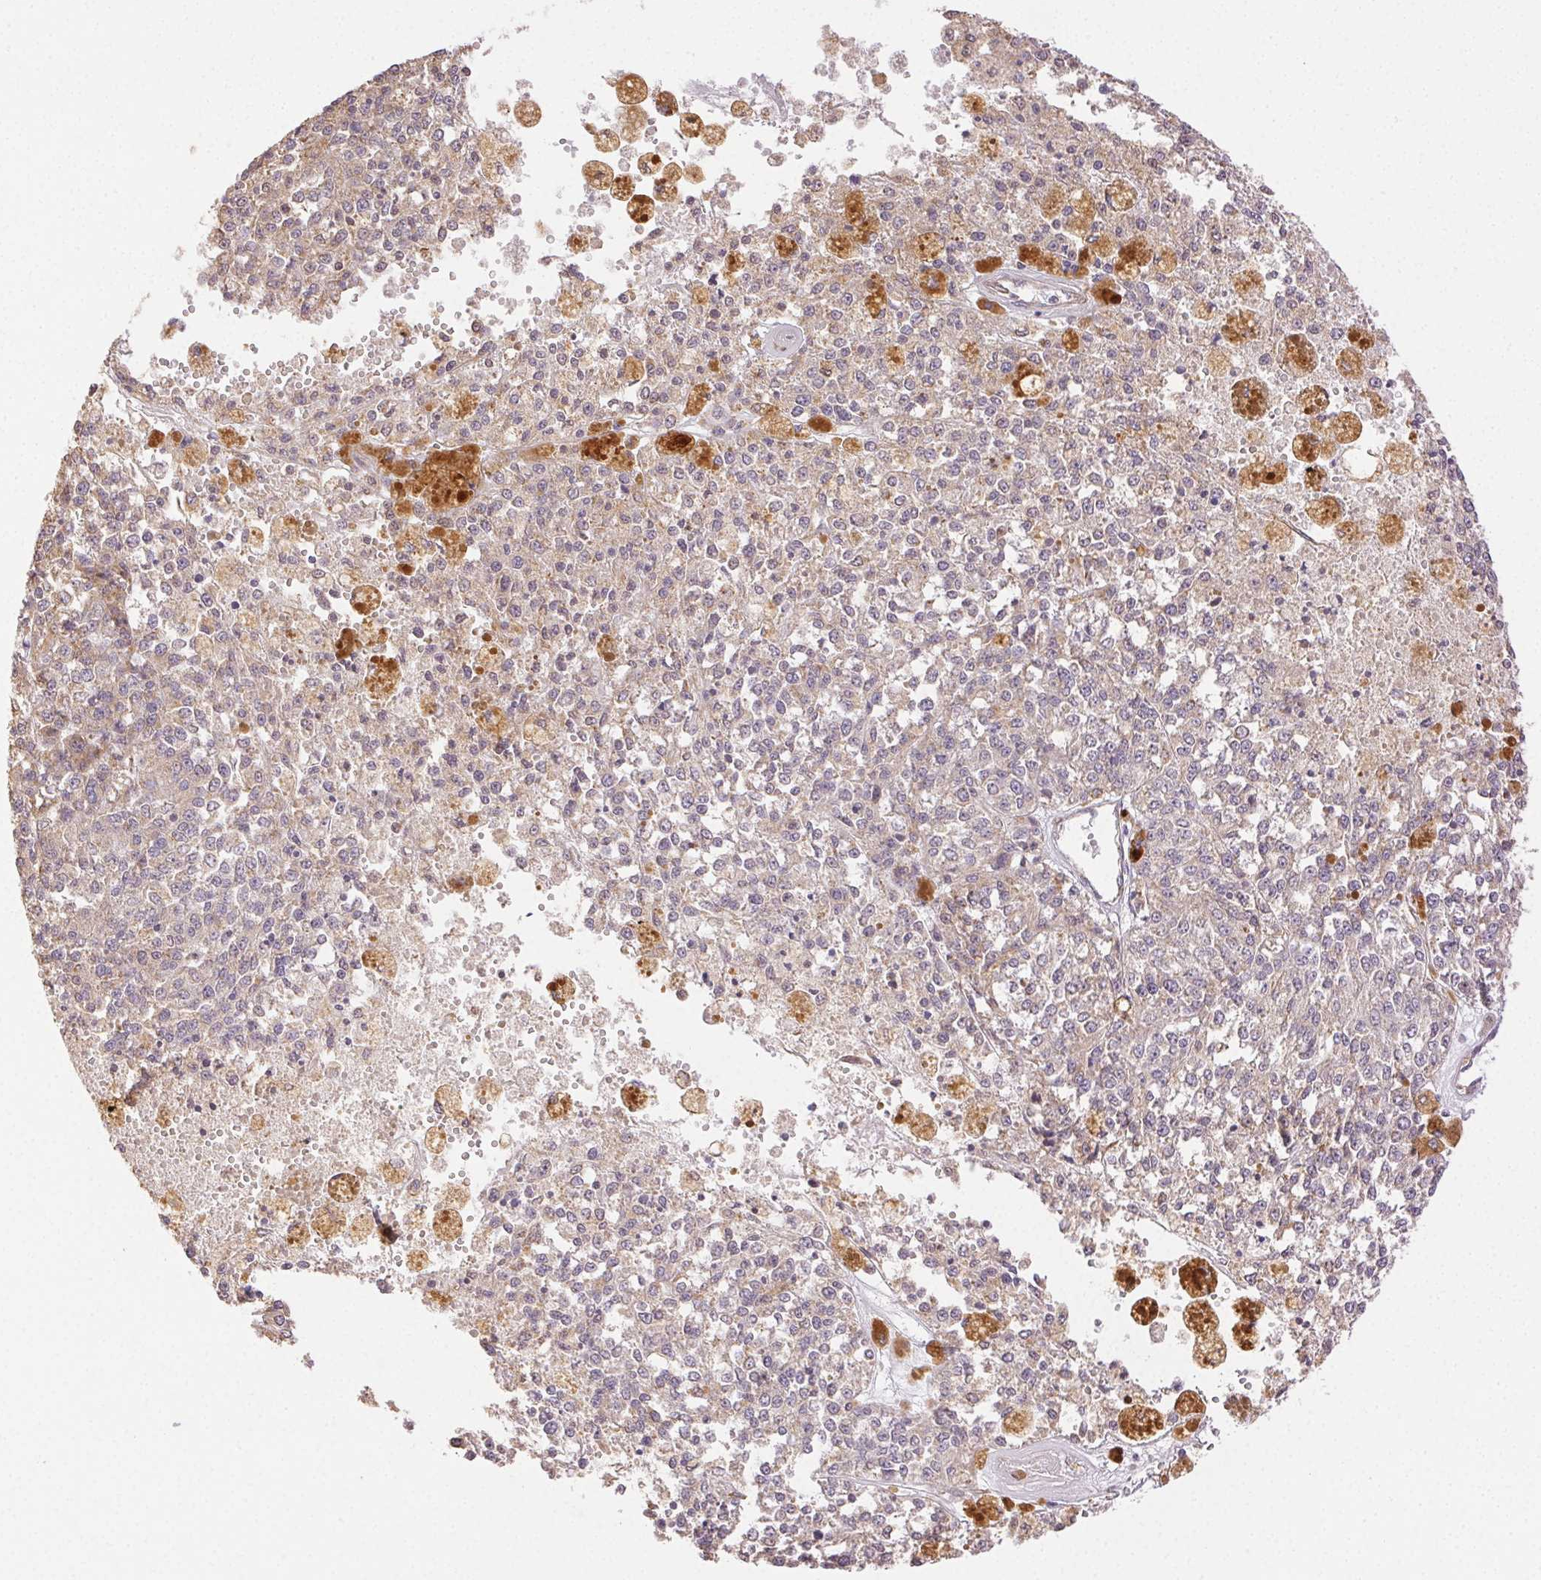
{"staining": {"intensity": "negative", "quantity": "none", "location": "none"}, "tissue": "melanoma", "cell_type": "Tumor cells", "image_type": "cancer", "snomed": [{"axis": "morphology", "description": "Malignant melanoma, Metastatic site"}, {"axis": "topography", "description": "Lymph node"}], "caption": "Malignant melanoma (metastatic site) was stained to show a protein in brown. There is no significant expression in tumor cells.", "gene": "ENTREP1", "patient": {"sex": "female", "age": 64}}